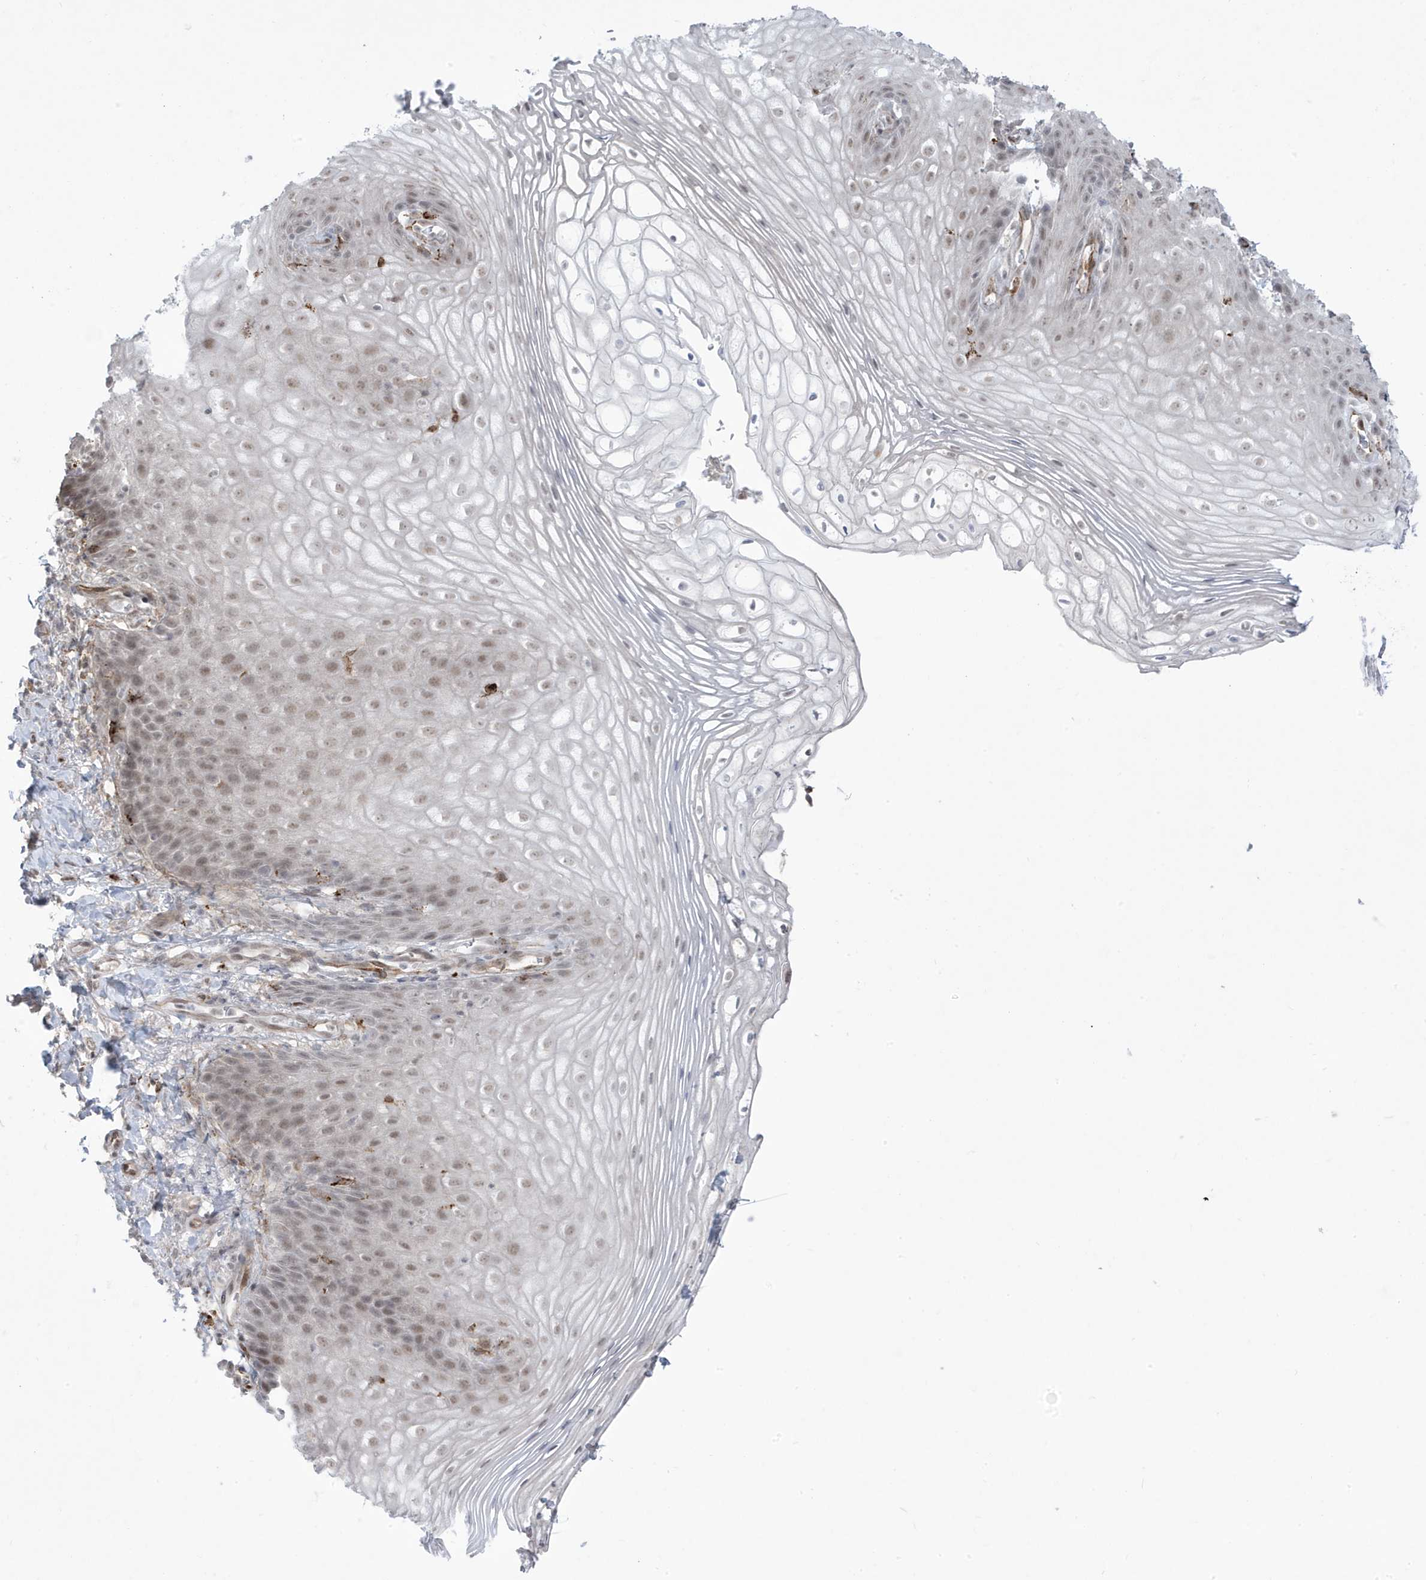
{"staining": {"intensity": "weak", "quantity": ">75%", "location": "nuclear"}, "tissue": "vagina", "cell_type": "Squamous epithelial cells", "image_type": "normal", "snomed": [{"axis": "morphology", "description": "Normal tissue, NOS"}, {"axis": "topography", "description": "Vagina"}], "caption": "Brown immunohistochemical staining in benign human vagina reveals weak nuclear staining in approximately >75% of squamous epithelial cells.", "gene": "ADAMTSL3", "patient": {"sex": "female", "age": 60}}